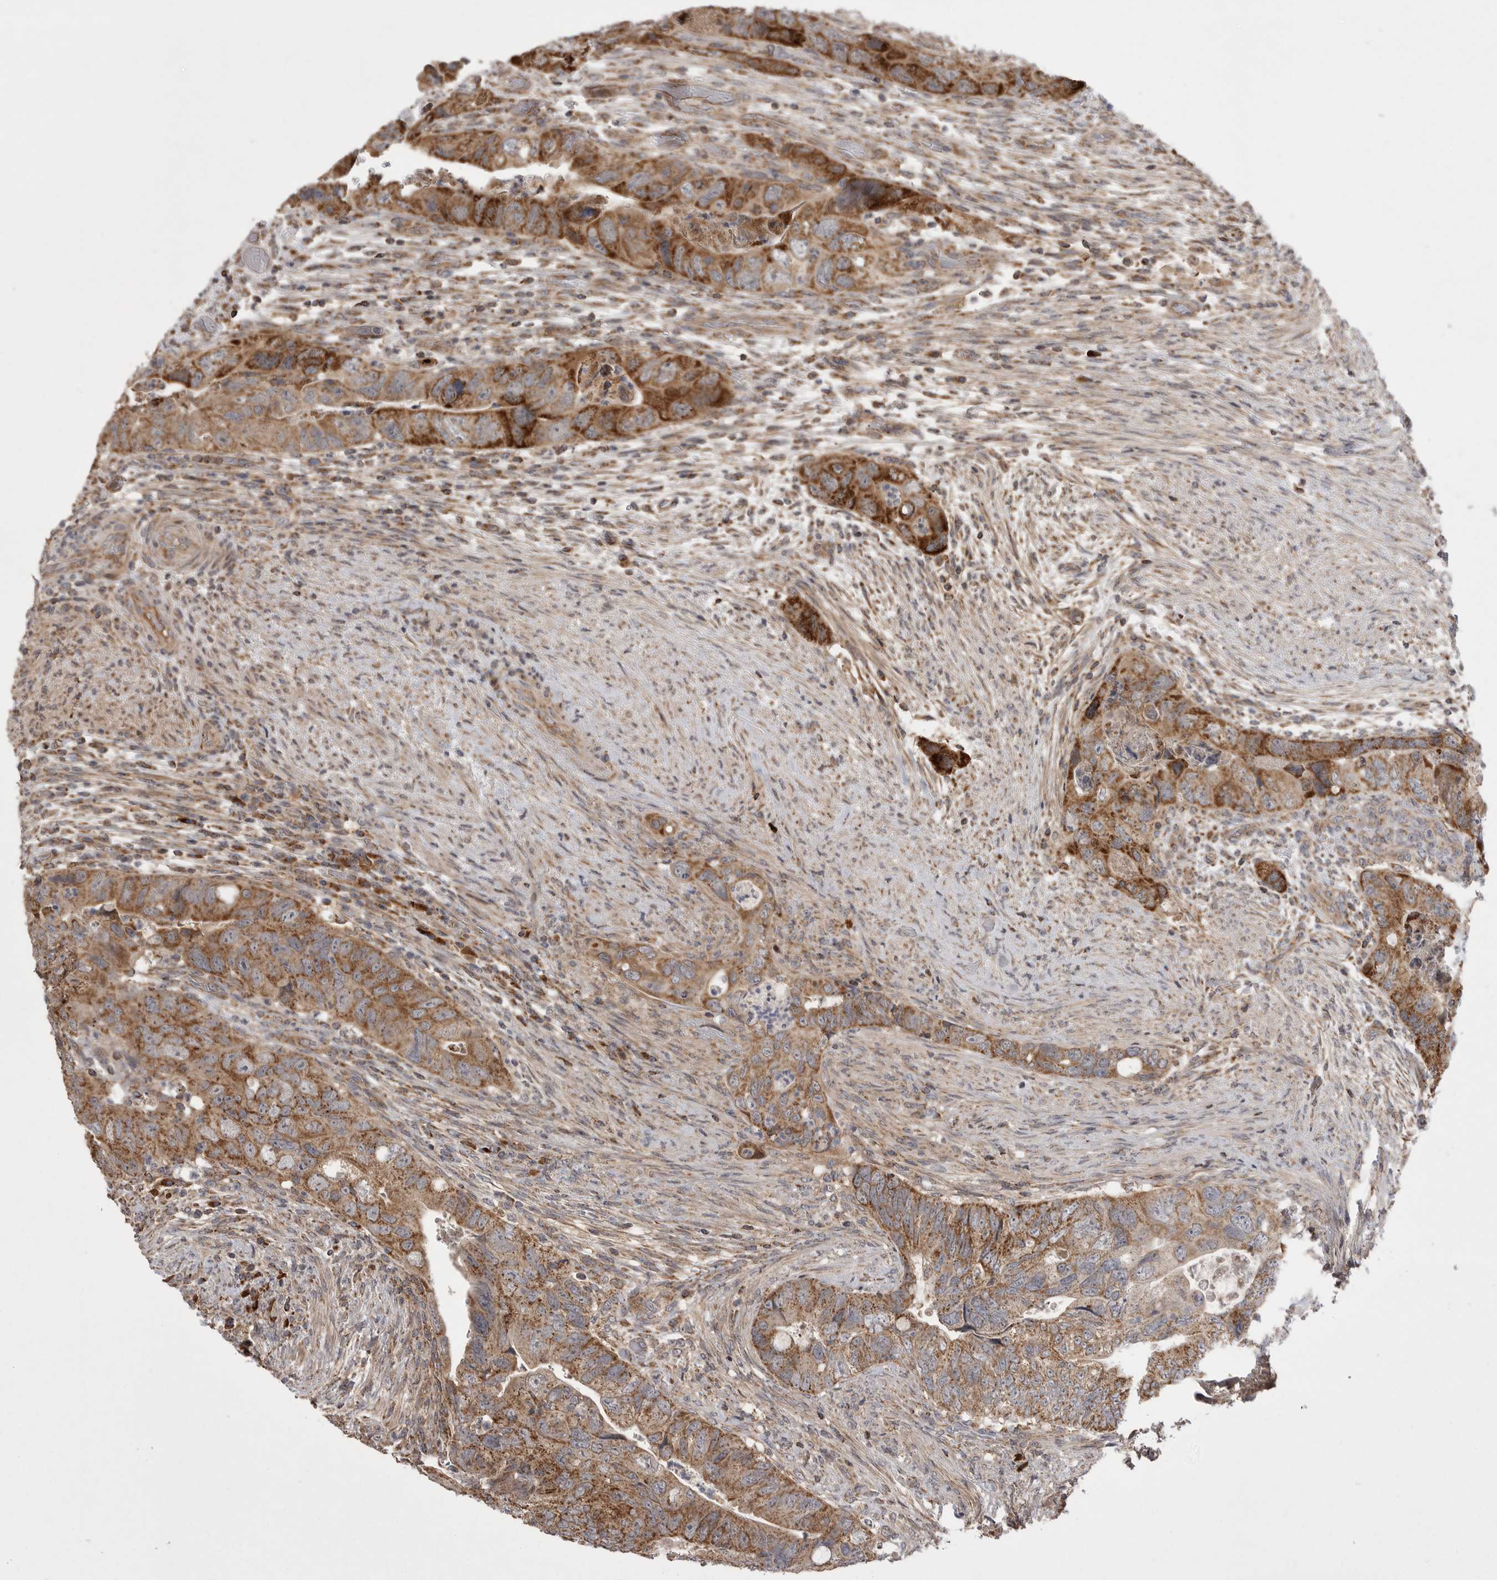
{"staining": {"intensity": "moderate", "quantity": ">75%", "location": "cytoplasmic/membranous"}, "tissue": "colorectal cancer", "cell_type": "Tumor cells", "image_type": "cancer", "snomed": [{"axis": "morphology", "description": "Adenocarcinoma, NOS"}, {"axis": "topography", "description": "Rectum"}], "caption": "Colorectal cancer tissue exhibits moderate cytoplasmic/membranous positivity in approximately >75% of tumor cells", "gene": "KYAT3", "patient": {"sex": "male", "age": 63}}